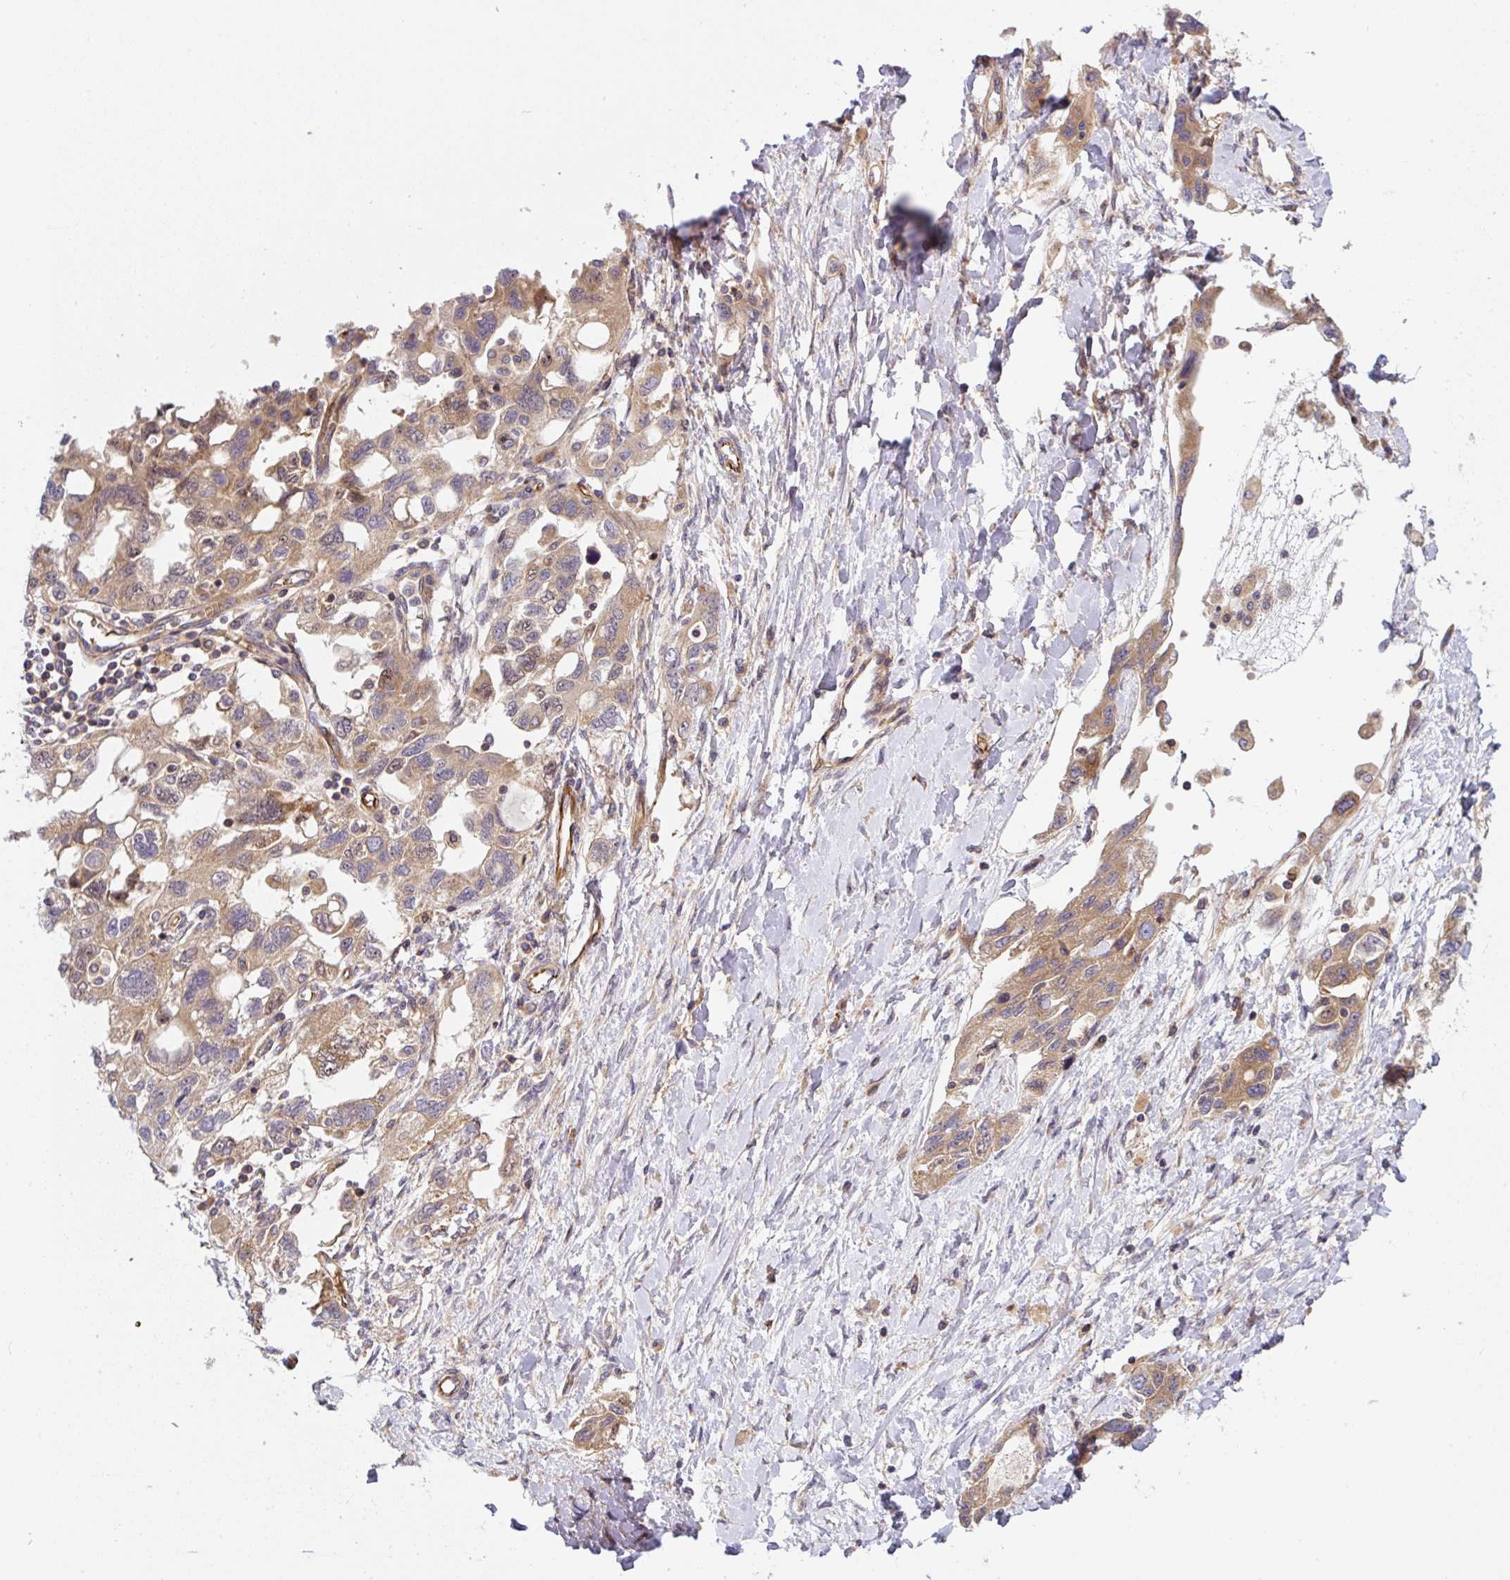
{"staining": {"intensity": "moderate", "quantity": "25%-75%", "location": "cytoplasmic/membranous"}, "tissue": "ovarian cancer", "cell_type": "Tumor cells", "image_type": "cancer", "snomed": [{"axis": "morphology", "description": "Carcinoma, NOS"}, {"axis": "morphology", "description": "Cystadenocarcinoma, serous, NOS"}, {"axis": "topography", "description": "Ovary"}], "caption": "There is medium levels of moderate cytoplasmic/membranous staining in tumor cells of ovarian cancer (carcinoma), as demonstrated by immunohistochemical staining (brown color).", "gene": "APOBEC3D", "patient": {"sex": "female", "age": 69}}